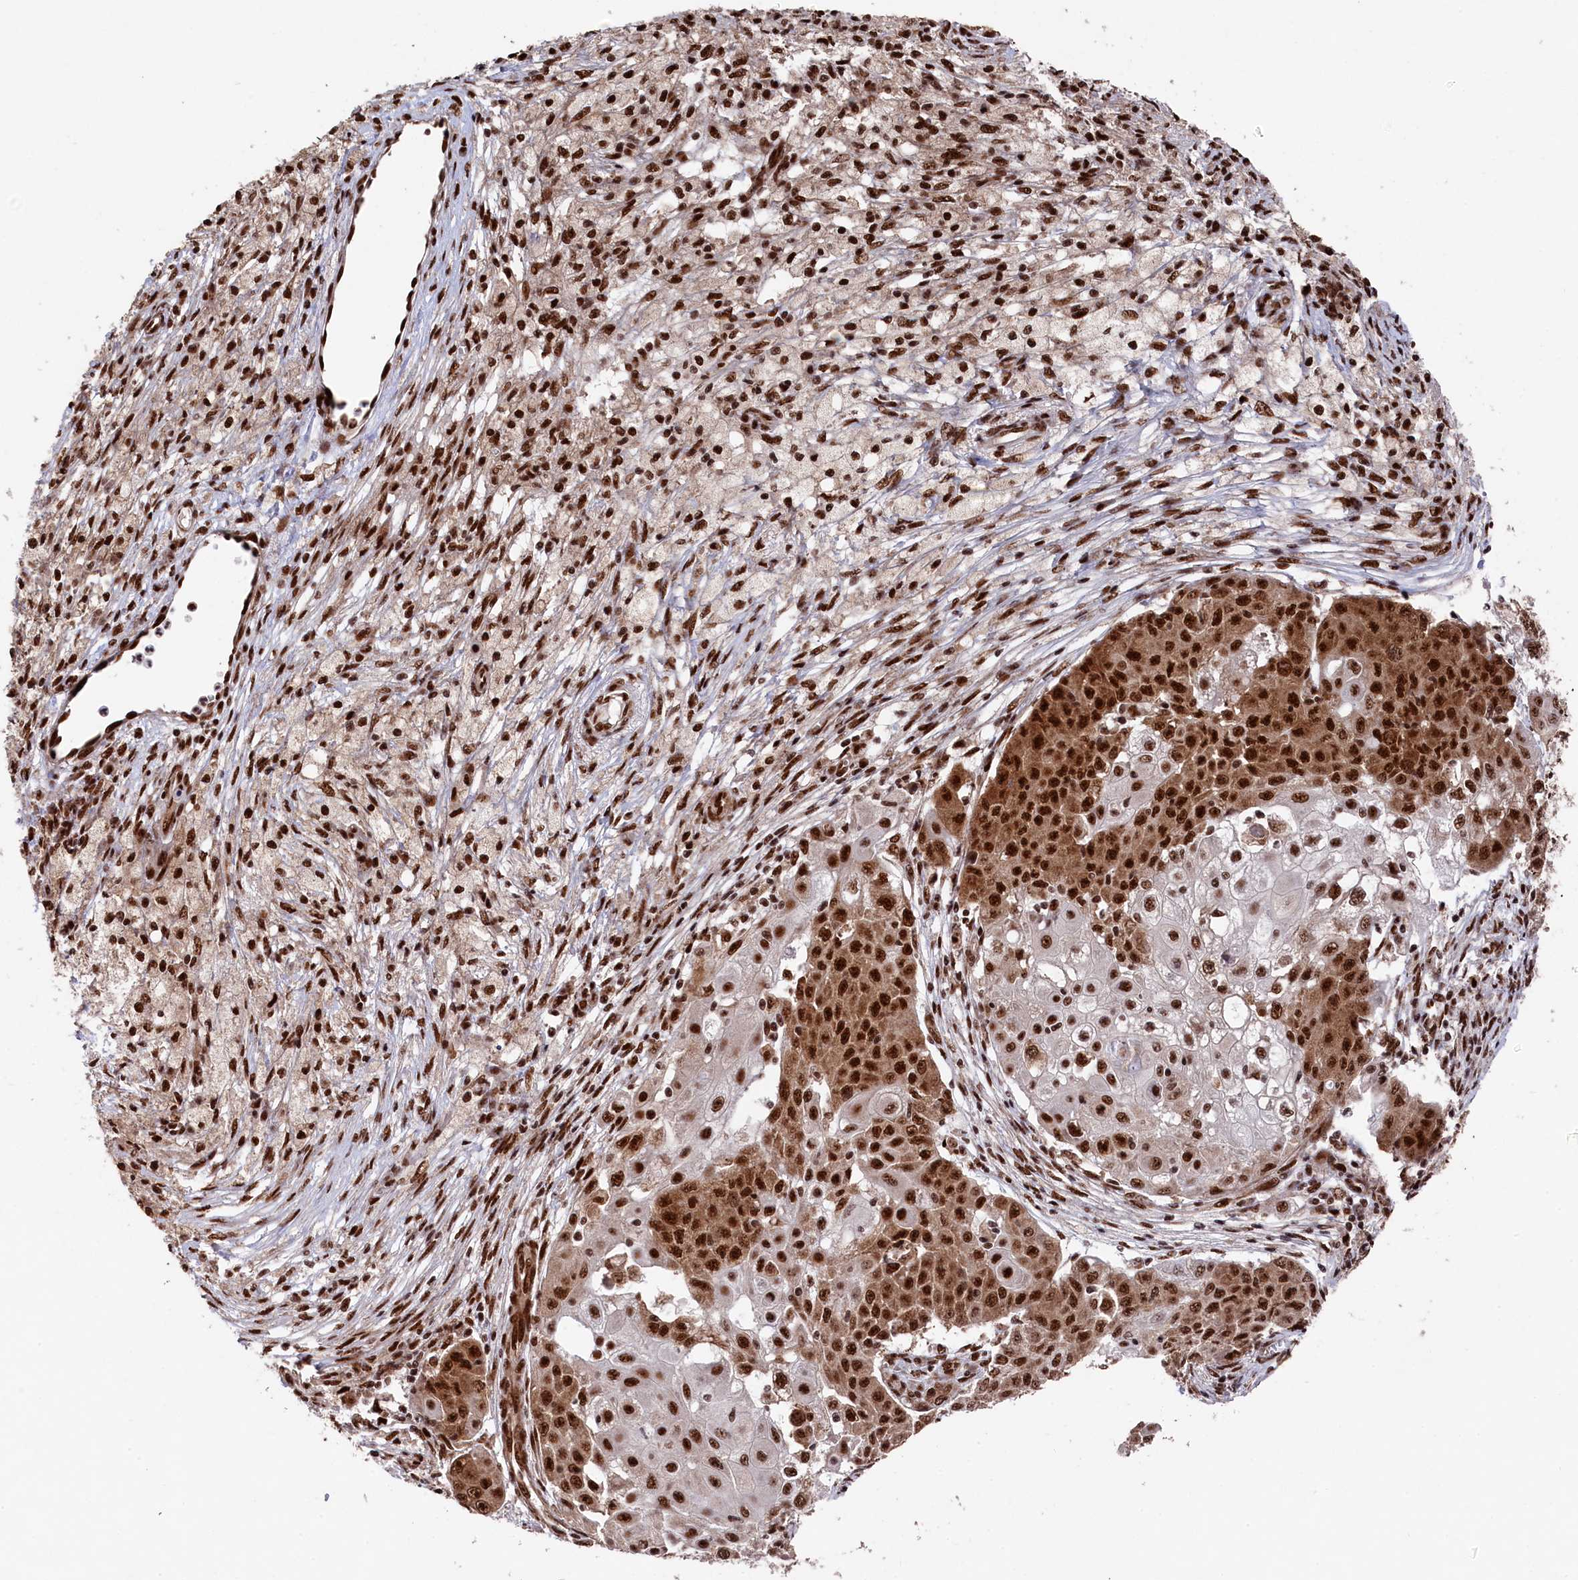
{"staining": {"intensity": "strong", "quantity": ">75%", "location": "cytoplasmic/membranous,nuclear"}, "tissue": "ovarian cancer", "cell_type": "Tumor cells", "image_type": "cancer", "snomed": [{"axis": "morphology", "description": "Carcinoma, endometroid"}, {"axis": "topography", "description": "Ovary"}], "caption": "Immunohistochemical staining of ovarian cancer (endometroid carcinoma) displays strong cytoplasmic/membranous and nuclear protein staining in about >75% of tumor cells. (brown staining indicates protein expression, while blue staining denotes nuclei).", "gene": "PRPF31", "patient": {"sex": "female", "age": 42}}